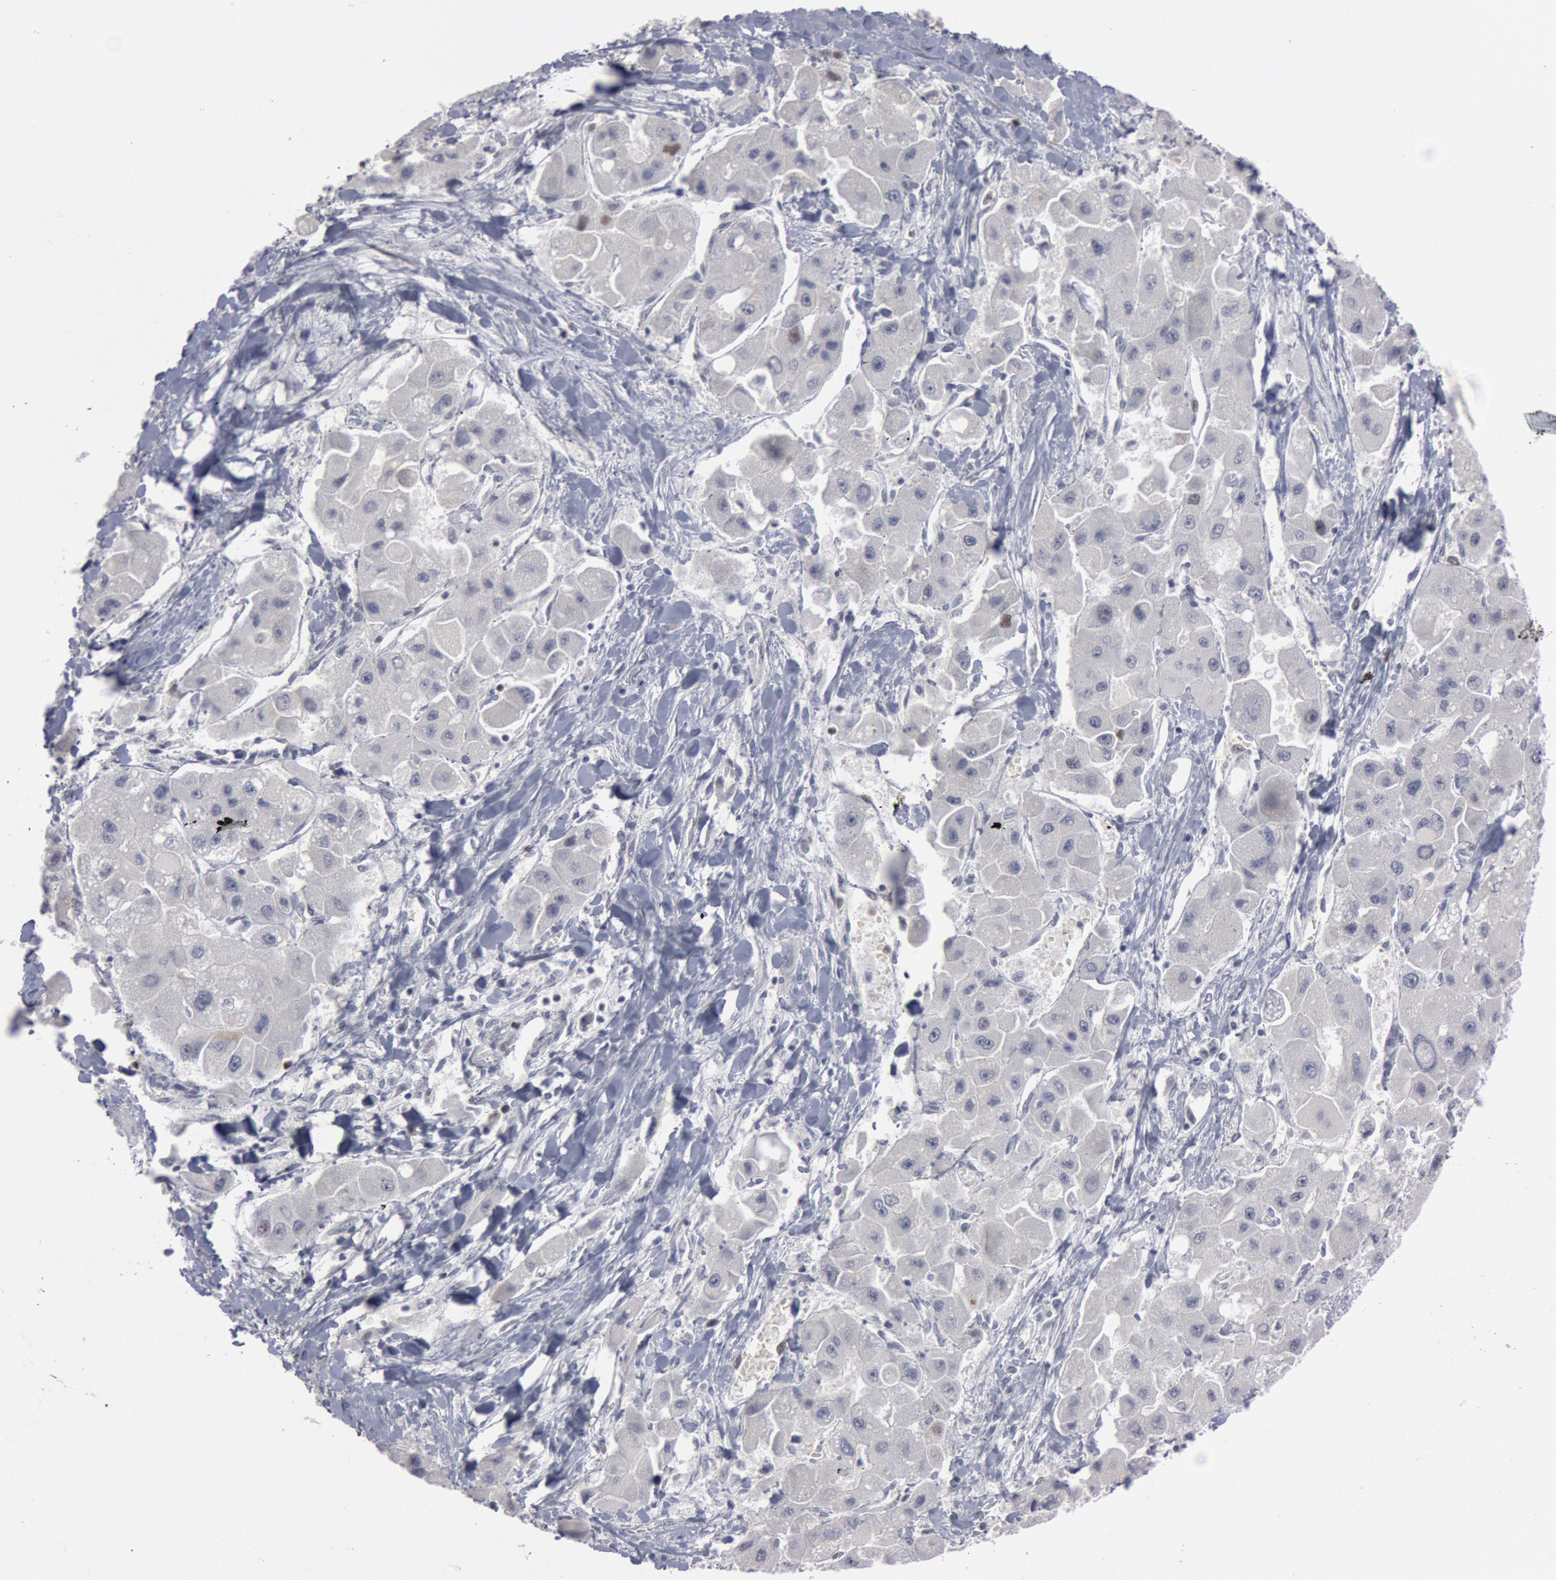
{"staining": {"intensity": "negative", "quantity": "none", "location": "none"}, "tissue": "liver cancer", "cell_type": "Tumor cells", "image_type": "cancer", "snomed": [{"axis": "morphology", "description": "Carcinoma, Hepatocellular, NOS"}, {"axis": "topography", "description": "Liver"}], "caption": "There is no significant positivity in tumor cells of liver cancer.", "gene": "WDHD1", "patient": {"sex": "male", "age": 24}}